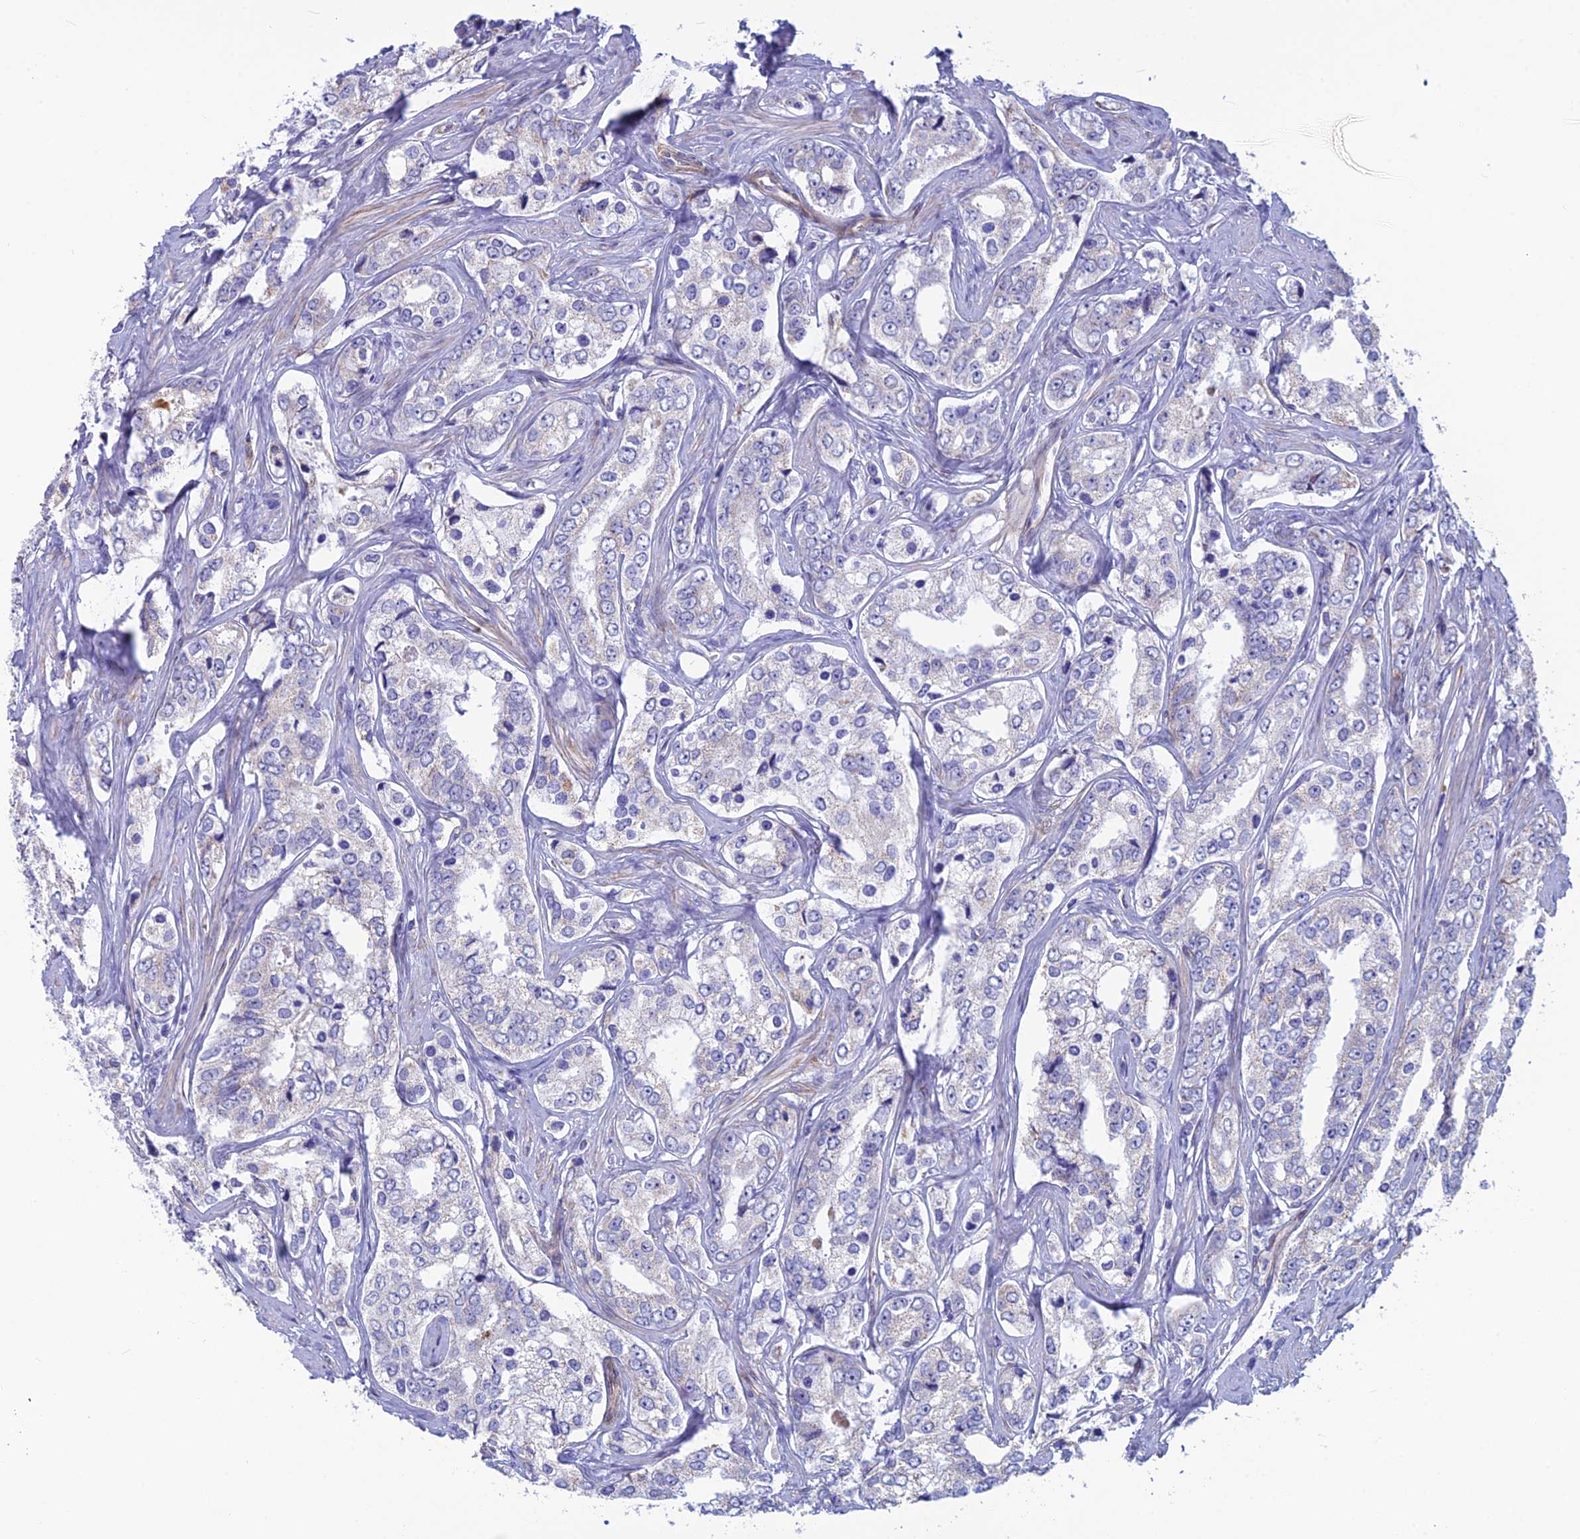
{"staining": {"intensity": "negative", "quantity": "none", "location": "none"}, "tissue": "prostate cancer", "cell_type": "Tumor cells", "image_type": "cancer", "snomed": [{"axis": "morphology", "description": "Adenocarcinoma, High grade"}, {"axis": "topography", "description": "Prostate"}], "caption": "Immunohistochemistry of human prostate cancer demonstrates no expression in tumor cells.", "gene": "POMGNT1", "patient": {"sex": "male", "age": 66}}